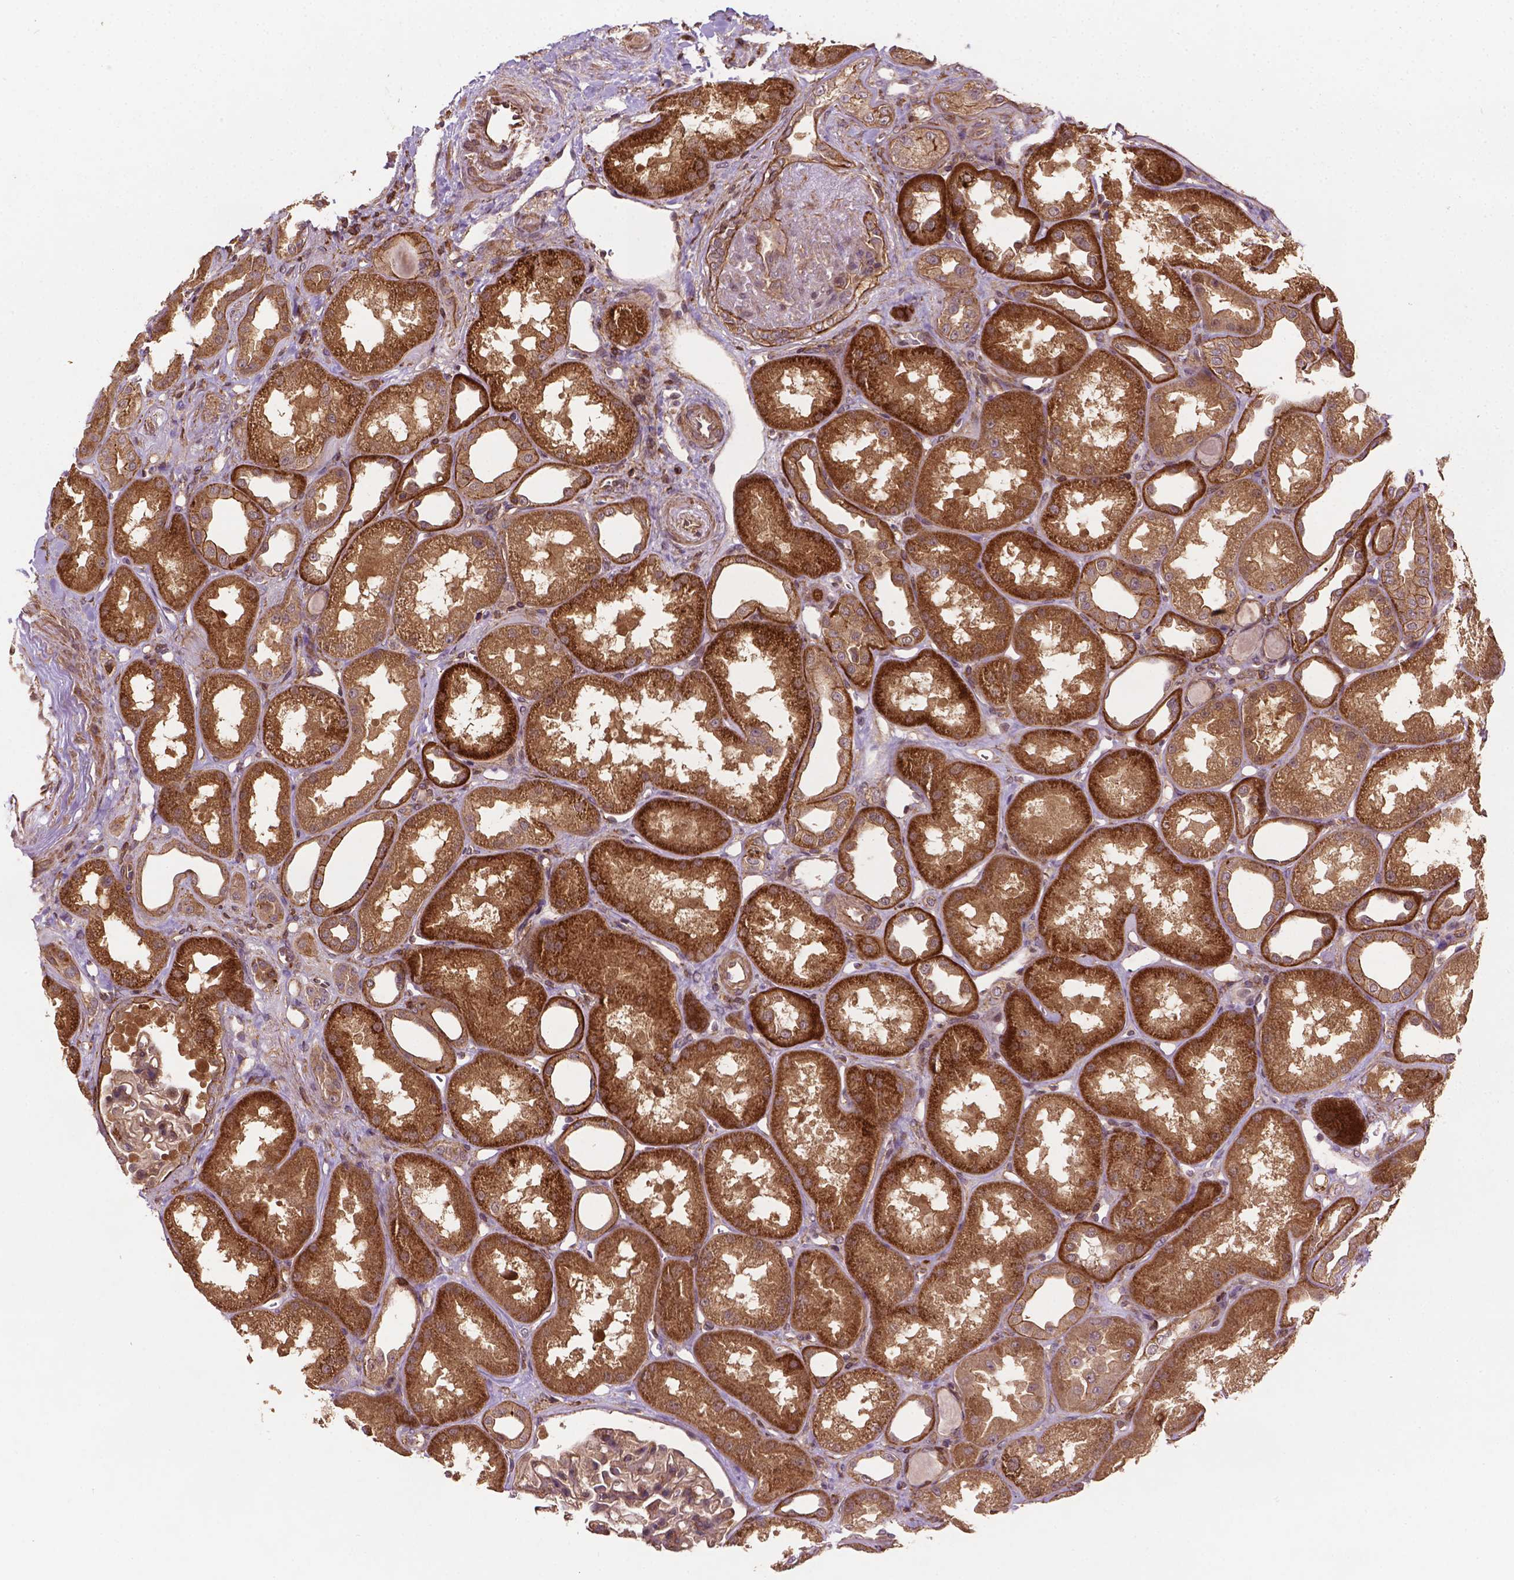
{"staining": {"intensity": "weak", "quantity": ">75%", "location": "cytoplasmic/membranous"}, "tissue": "kidney", "cell_type": "Cells in glomeruli", "image_type": "normal", "snomed": [{"axis": "morphology", "description": "Normal tissue, NOS"}, {"axis": "topography", "description": "Kidney"}], "caption": "Protein analysis of benign kidney shows weak cytoplasmic/membranous positivity in about >75% of cells in glomeruli.", "gene": "ZMYND19", "patient": {"sex": "male", "age": 61}}